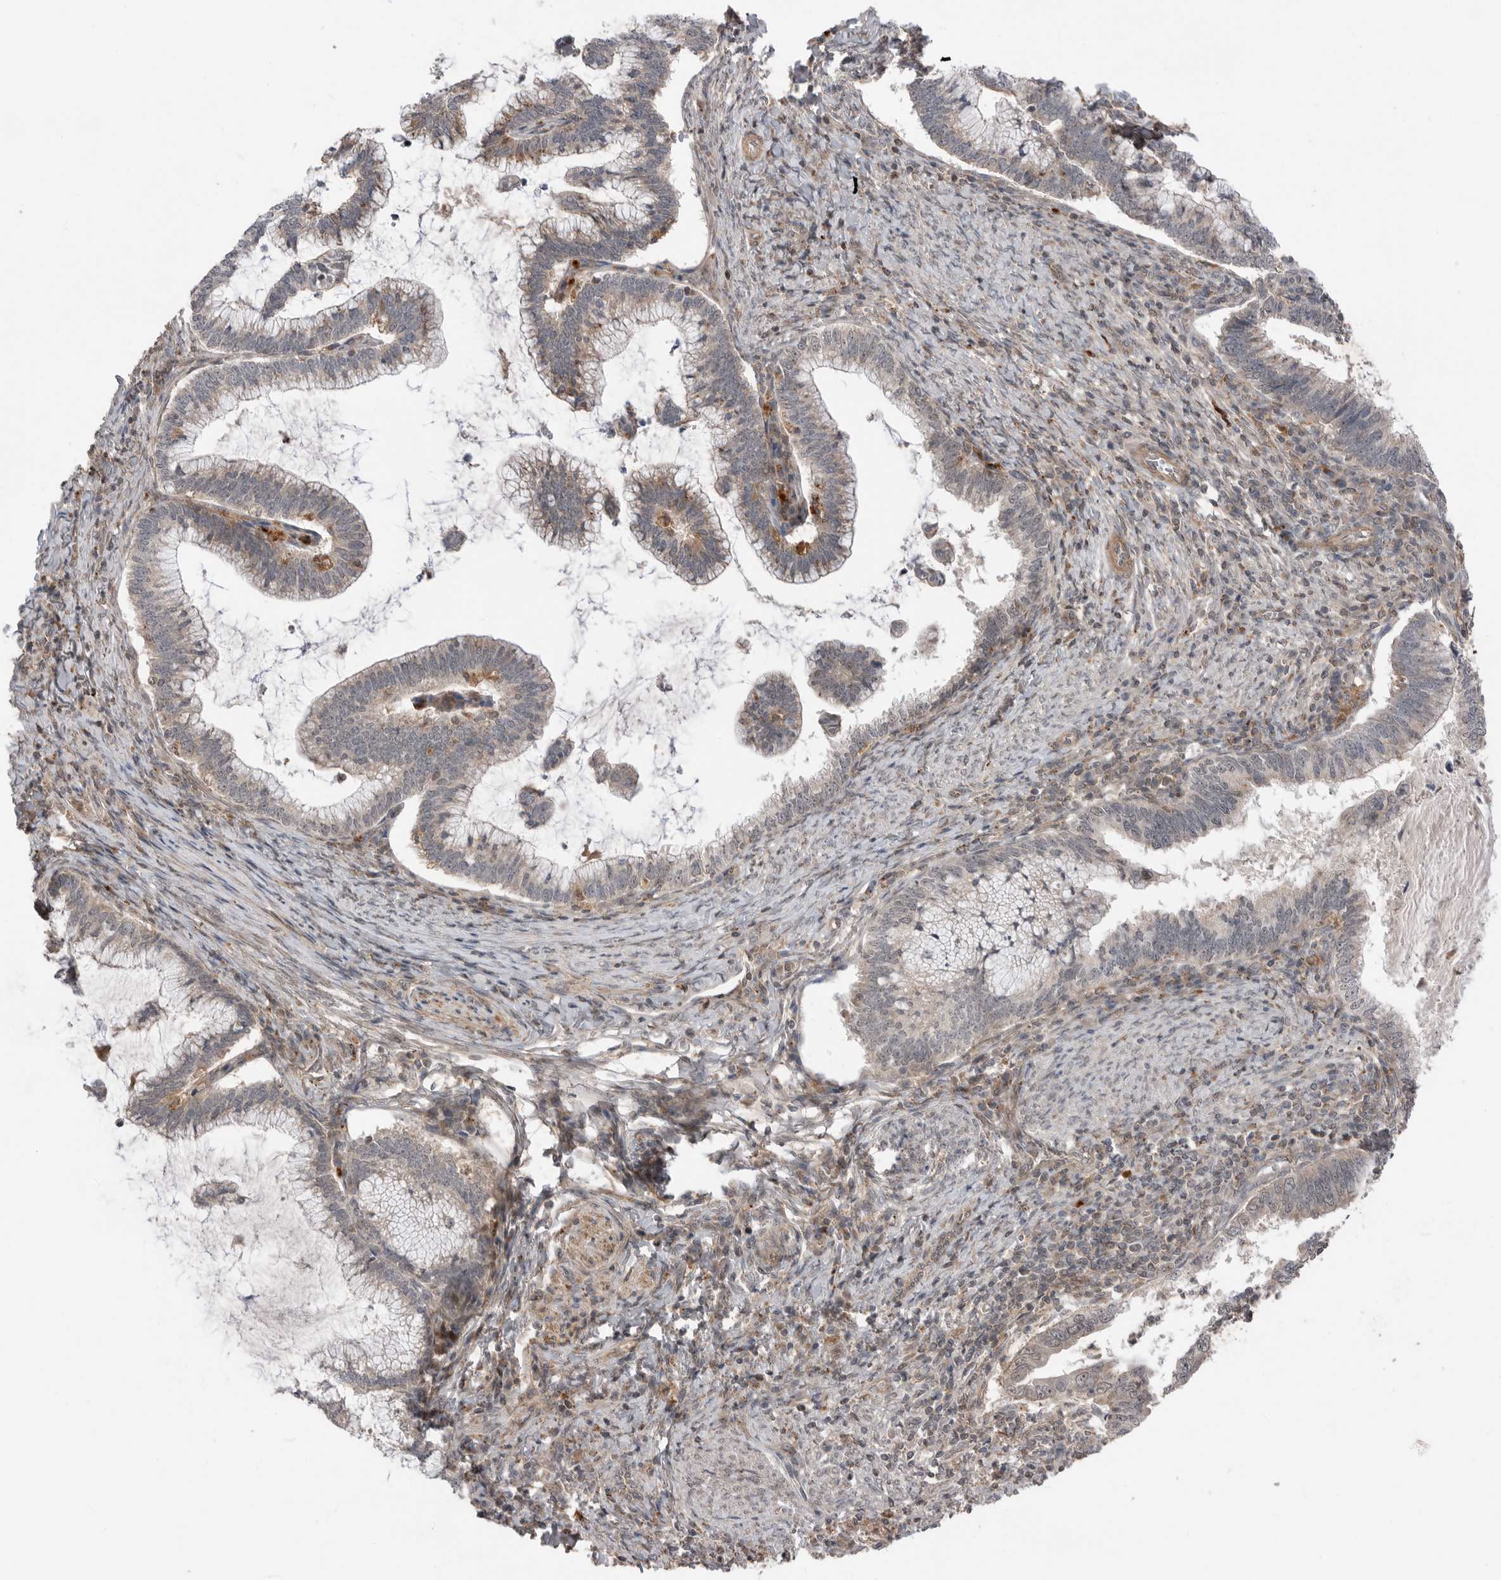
{"staining": {"intensity": "negative", "quantity": "none", "location": "none"}, "tissue": "cervical cancer", "cell_type": "Tumor cells", "image_type": "cancer", "snomed": [{"axis": "morphology", "description": "Adenocarcinoma, NOS"}, {"axis": "topography", "description": "Cervix"}], "caption": "This micrograph is of adenocarcinoma (cervical) stained with immunohistochemistry to label a protein in brown with the nuclei are counter-stained blue. There is no expression in tumor cells.", "gene": "PEAK1", "patient": {"sex": "female", "age": 36}}